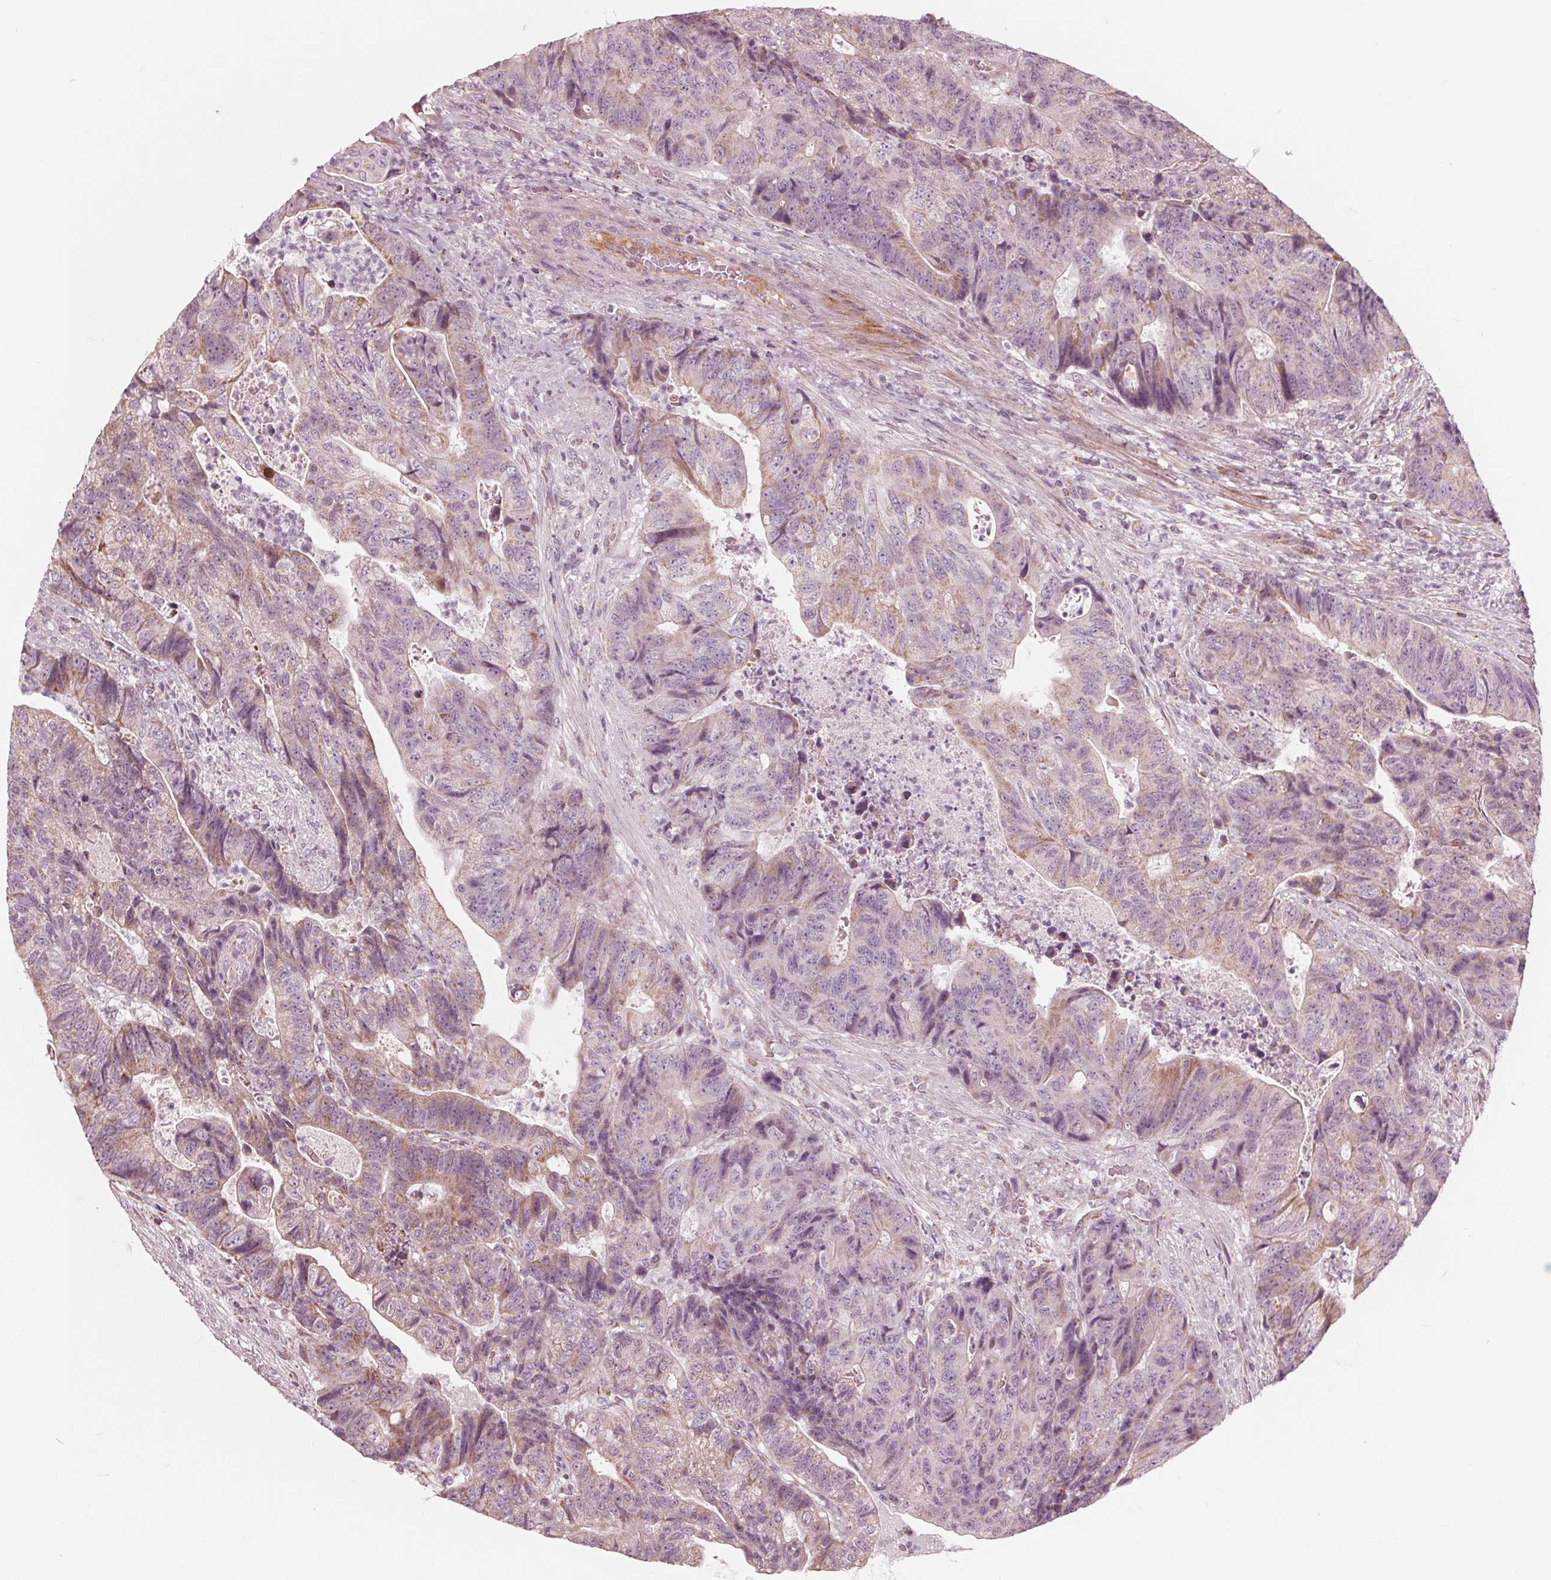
{"staining": {"intensity": "moderate", "quantity": "<25%", "location": "cytoplasmic/membranous"}, "tissue": "colorectal cancer", "cell_type": "Tumor cells", "image_type": "cancer", "snomed": [{"axis": "morphology", "description": "Normal tissue, NOS"}, {"axis": "morphology", "description": "Adenocarcinoma, NOS"}, {"axis": "topography", "description": "Colon"}], "caption": "A brown stain shows moderate cytoplasmic/membranous positivity of a protein in colorectal cancer (adenocarcinoma) tumor cells.", "gene": "DCAF4L2", "patient": {"sex": "female", "age": 48}}